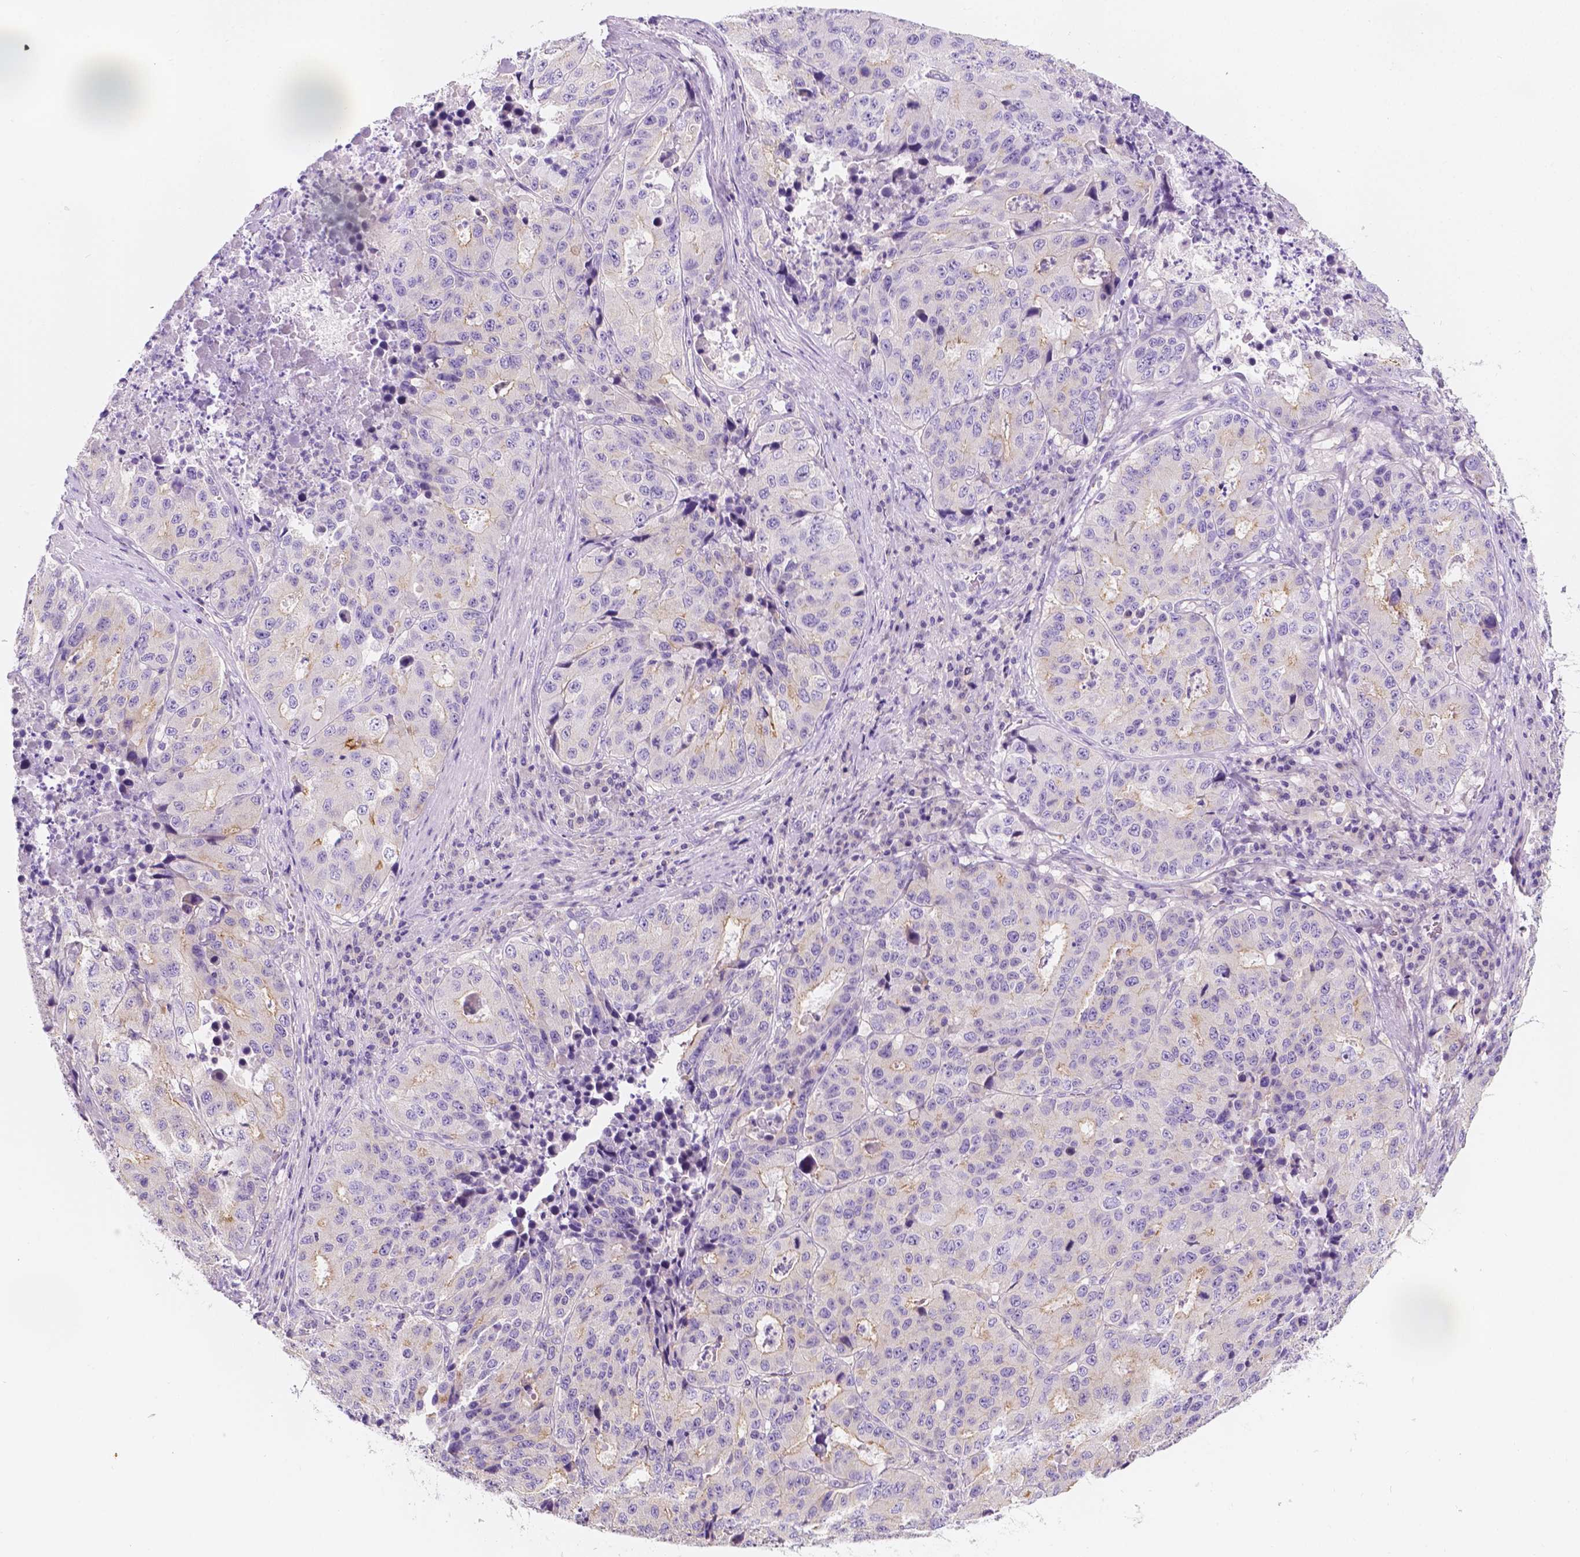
{"staining": {"intensity": "negative", "quantity": "none", "location": "none"}, "tissue": "stomach cancer", "cell_type": "Tumor cells", "image_type": "cancer", "snomed": [{"axis": "morphology", "description": "Adenocarcinoma, NOS"}, {"axis": "topography", "description": "Stomach"}], "caption": "The IHC micrograph has no significant staining in tumor cells of stomach cancer tissue. The staining is performed using DAB brown chromogen with nuclei counter-stained in using hematoxylin.", "gene": "SIRT2", "patient": {"sex": "male", "age": 71}}